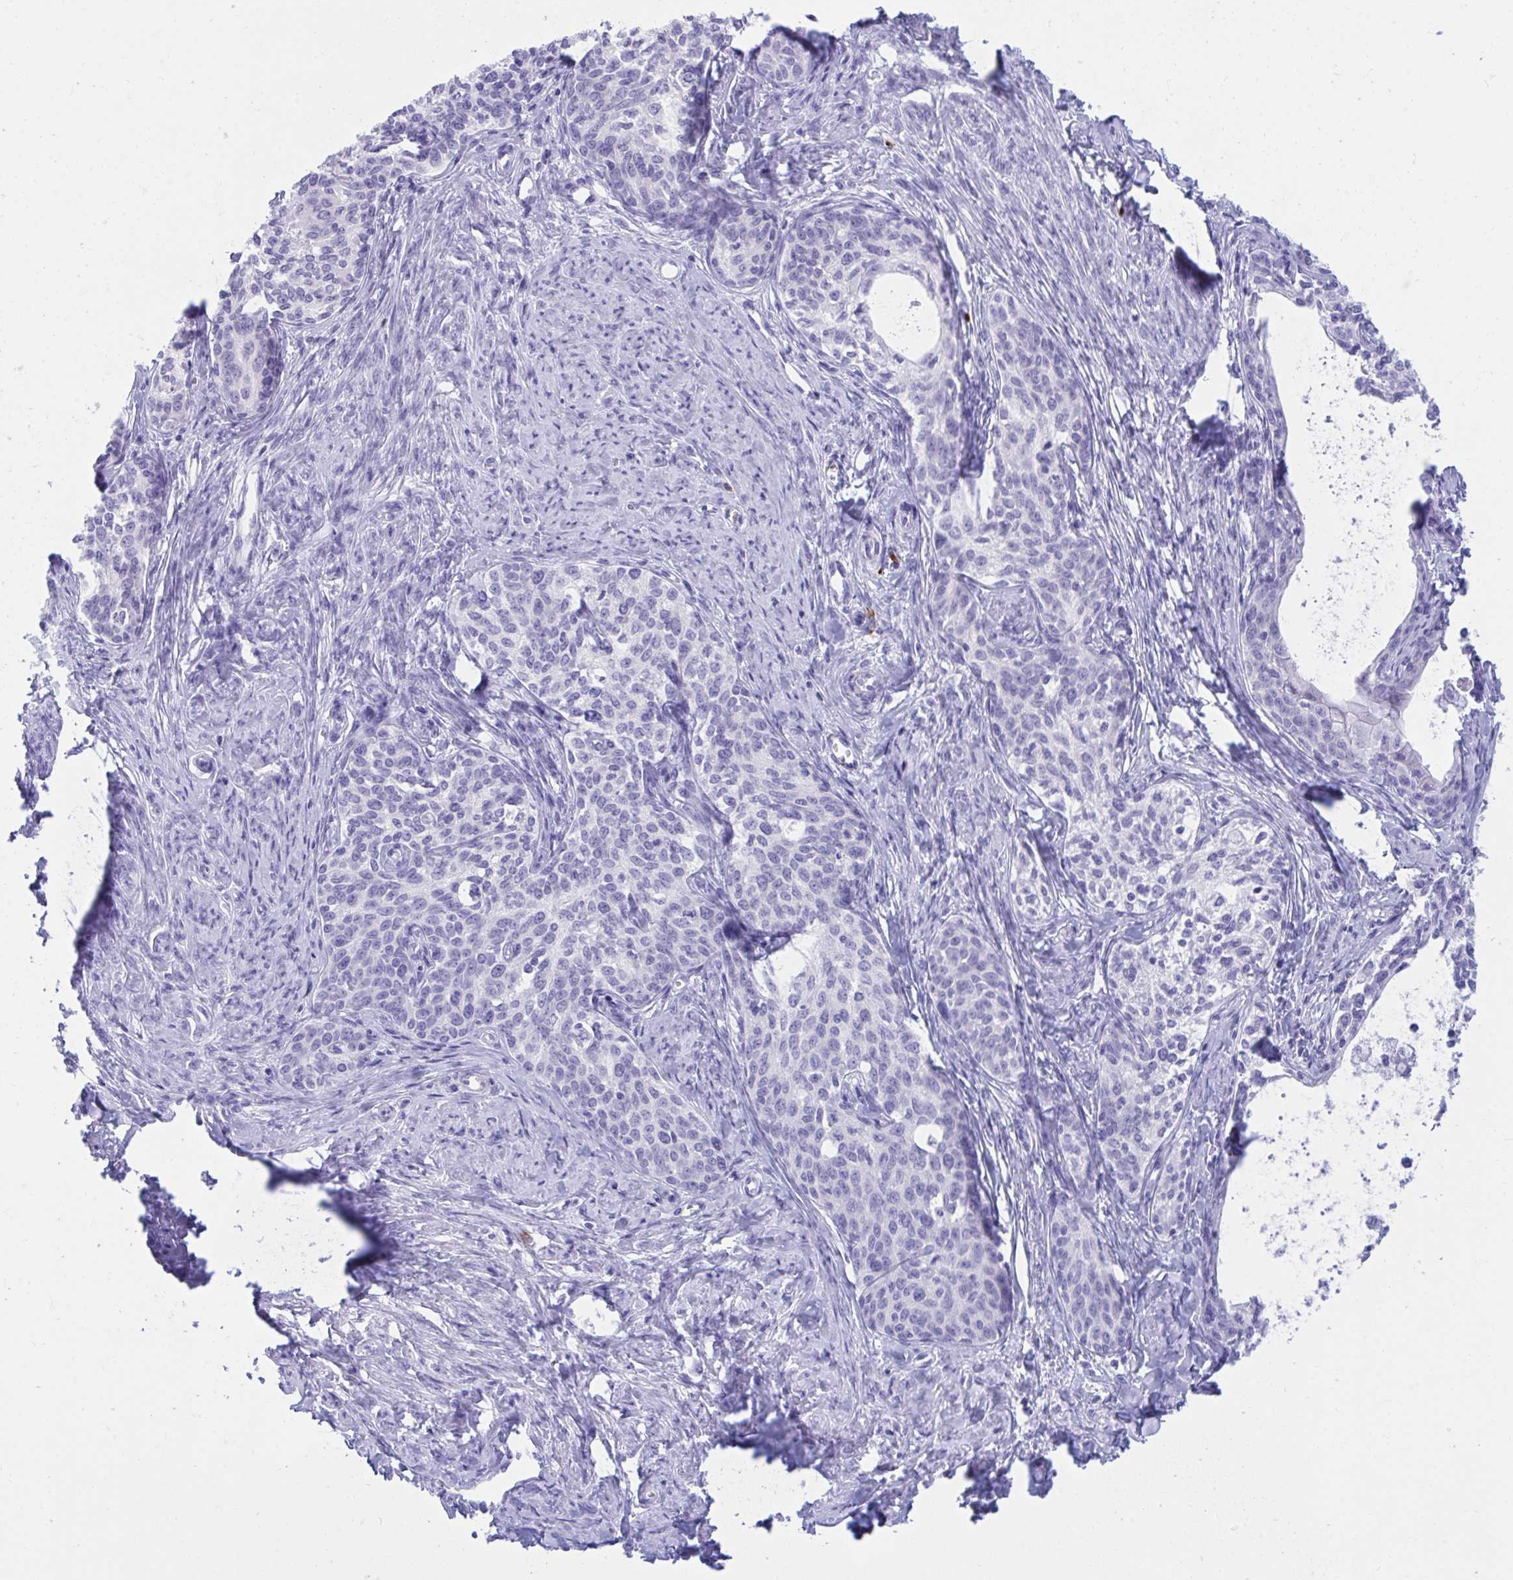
{"staining": {"intensity": "negative", "quantity": "none", "location": "none"}, "tissue": "cervical cancer", "cell_type": "Tumor cells", "image_type": "cancer", "snomed": [{"axis": "morphology", "description": "Squamous cell carcinoma, NOS"}, {"axis": "morphology", "description": "Adenocarcinoma, NOS"}, {"axis": "topography", "description": "Cervix"}], "caption": "High magnification brightfield microscopy of cervical cancer stained with DAB (brown) and counterstained with hematoxylin (blue): tumor cells show no significant positivity.", "gene": "SHISA8", "patient": {"sex": "female", "age": 52}}